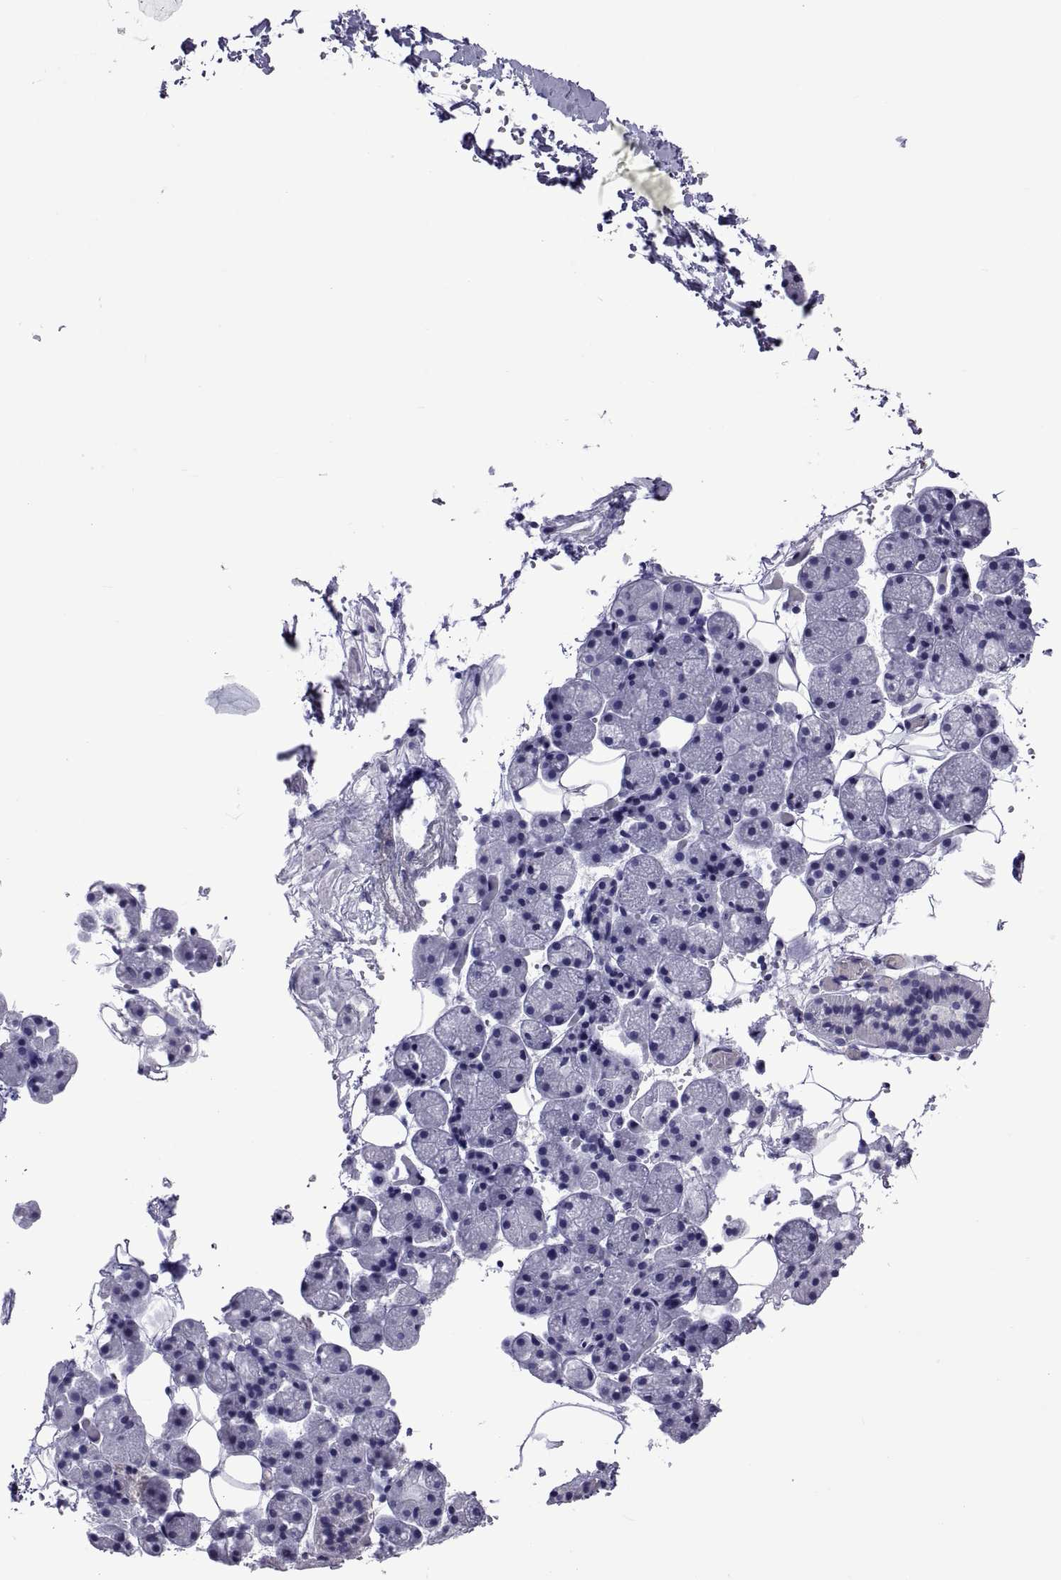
{"staining": {"intensity": "negative", "quantity": "none", "location": "none"}, "tissue": "salivary gland", "cell_type": "Glandular cells", "image_type": "normal", "snomed": [{"axis": "morphology", "description": "Normal tissue, NOS"}, {"axis": "topography", "description": "Salivary gland"}], "caption": "Immunohistochemistry (IHC) micrograph of normal human salivary gland stained for a protein (brown), which reveals no staining in glandular cells.", "gene": "LCN9", "patient": {"sex": "male", "age": 38}}